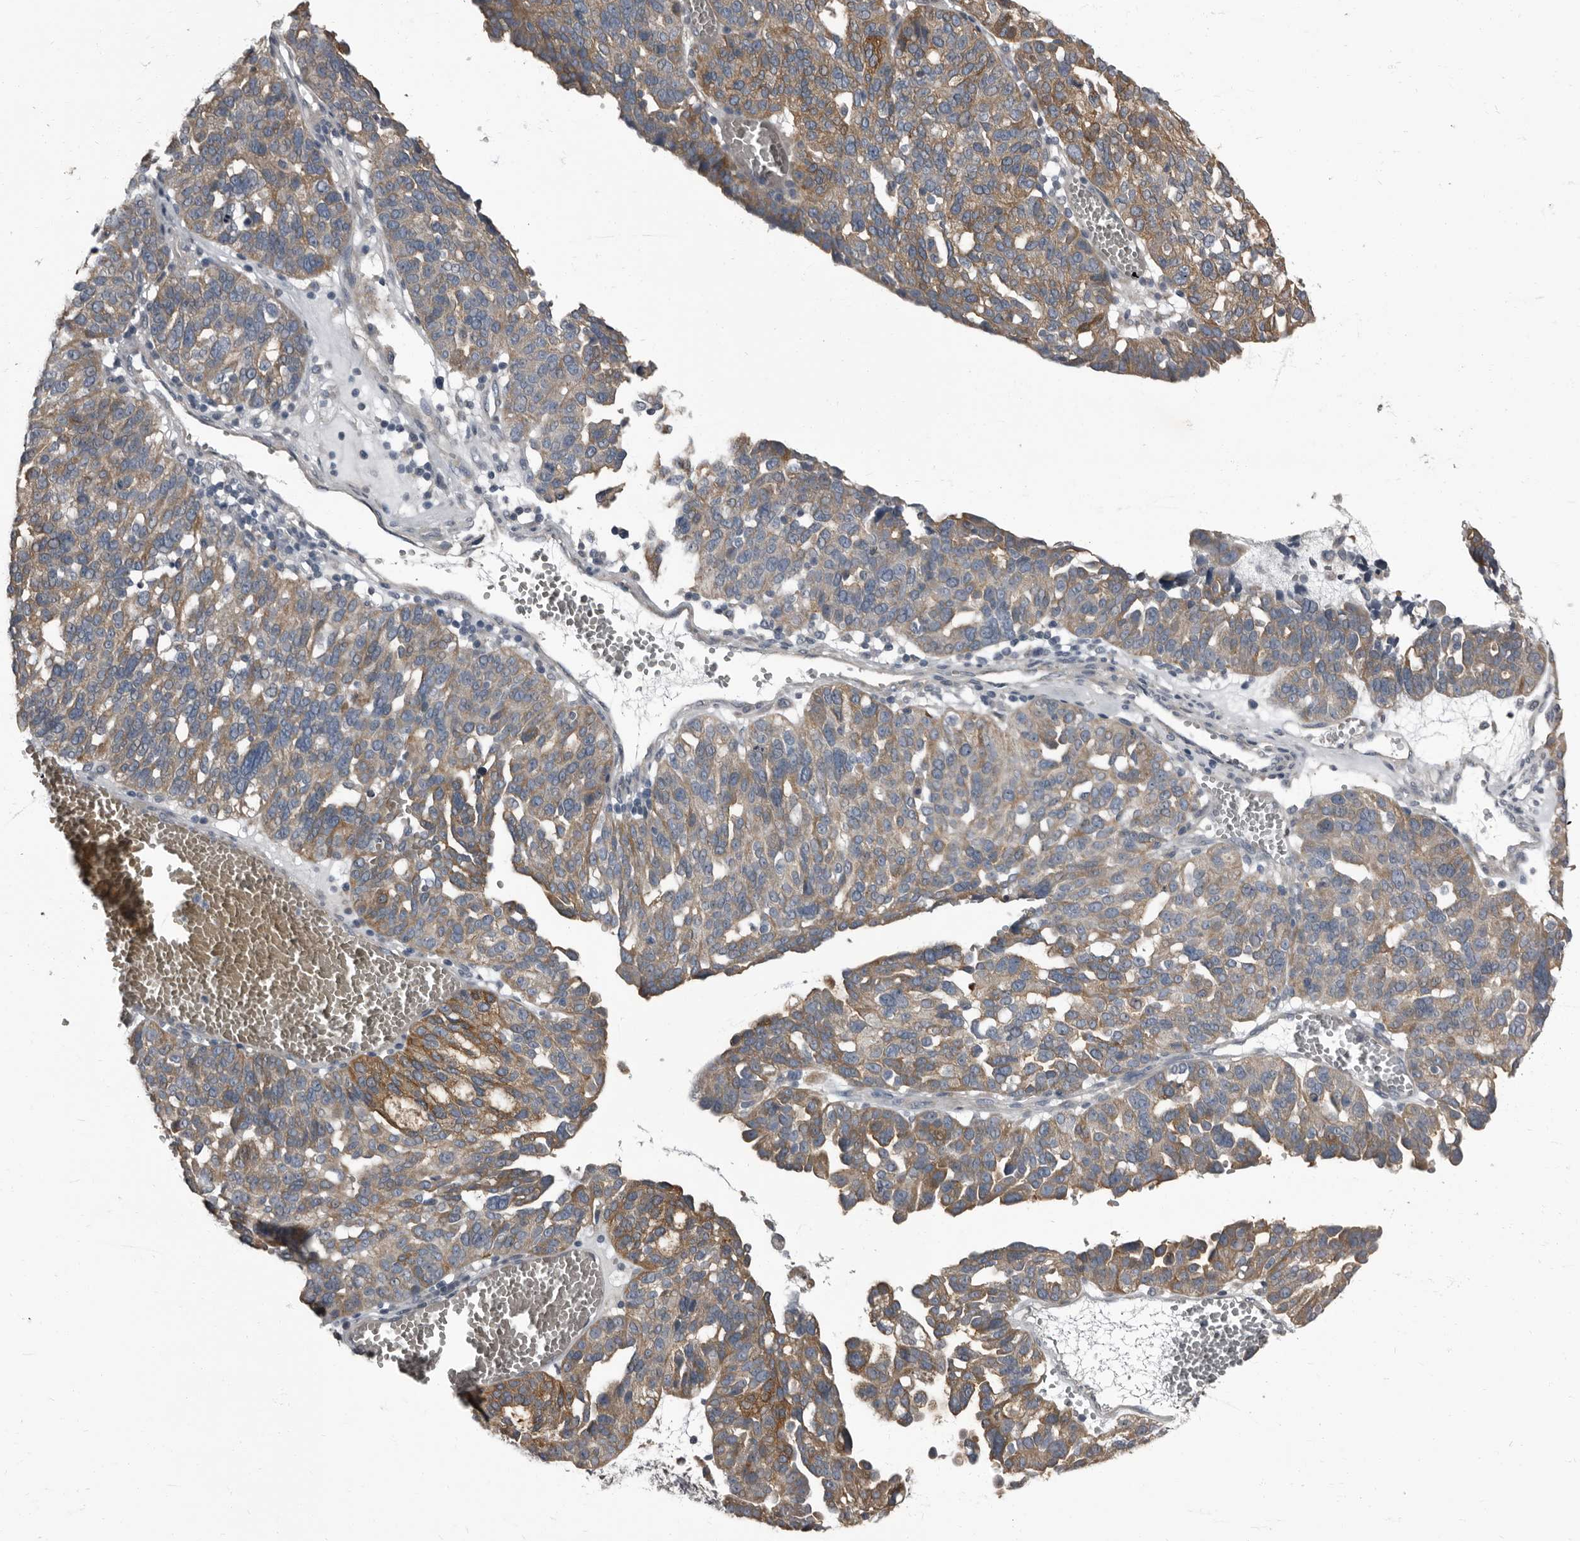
{"staining": {"intensity": "moderate", "quantity": "25%-75%", "location": "cytoplasmic/membranous"}, "tissue": "ovarian cancer", "cell_type": "Tumor cells", "image_type": "cancer", "snomed": [{"axis": "morphology", "description": "Cystadenocarcinoma, serous, NOS"}, {"axis": "topography", "description": "Ovary"}], "caption": "Brown immunohistochemical staining in human ovarian serous cystadenocarcinoma exhibits moderate cytoplasmic/membranous staining in approximately 25%-75% of tumor cells.", "gene": "TPD52L1", "patient": {"sex": "female", "age": 59}}